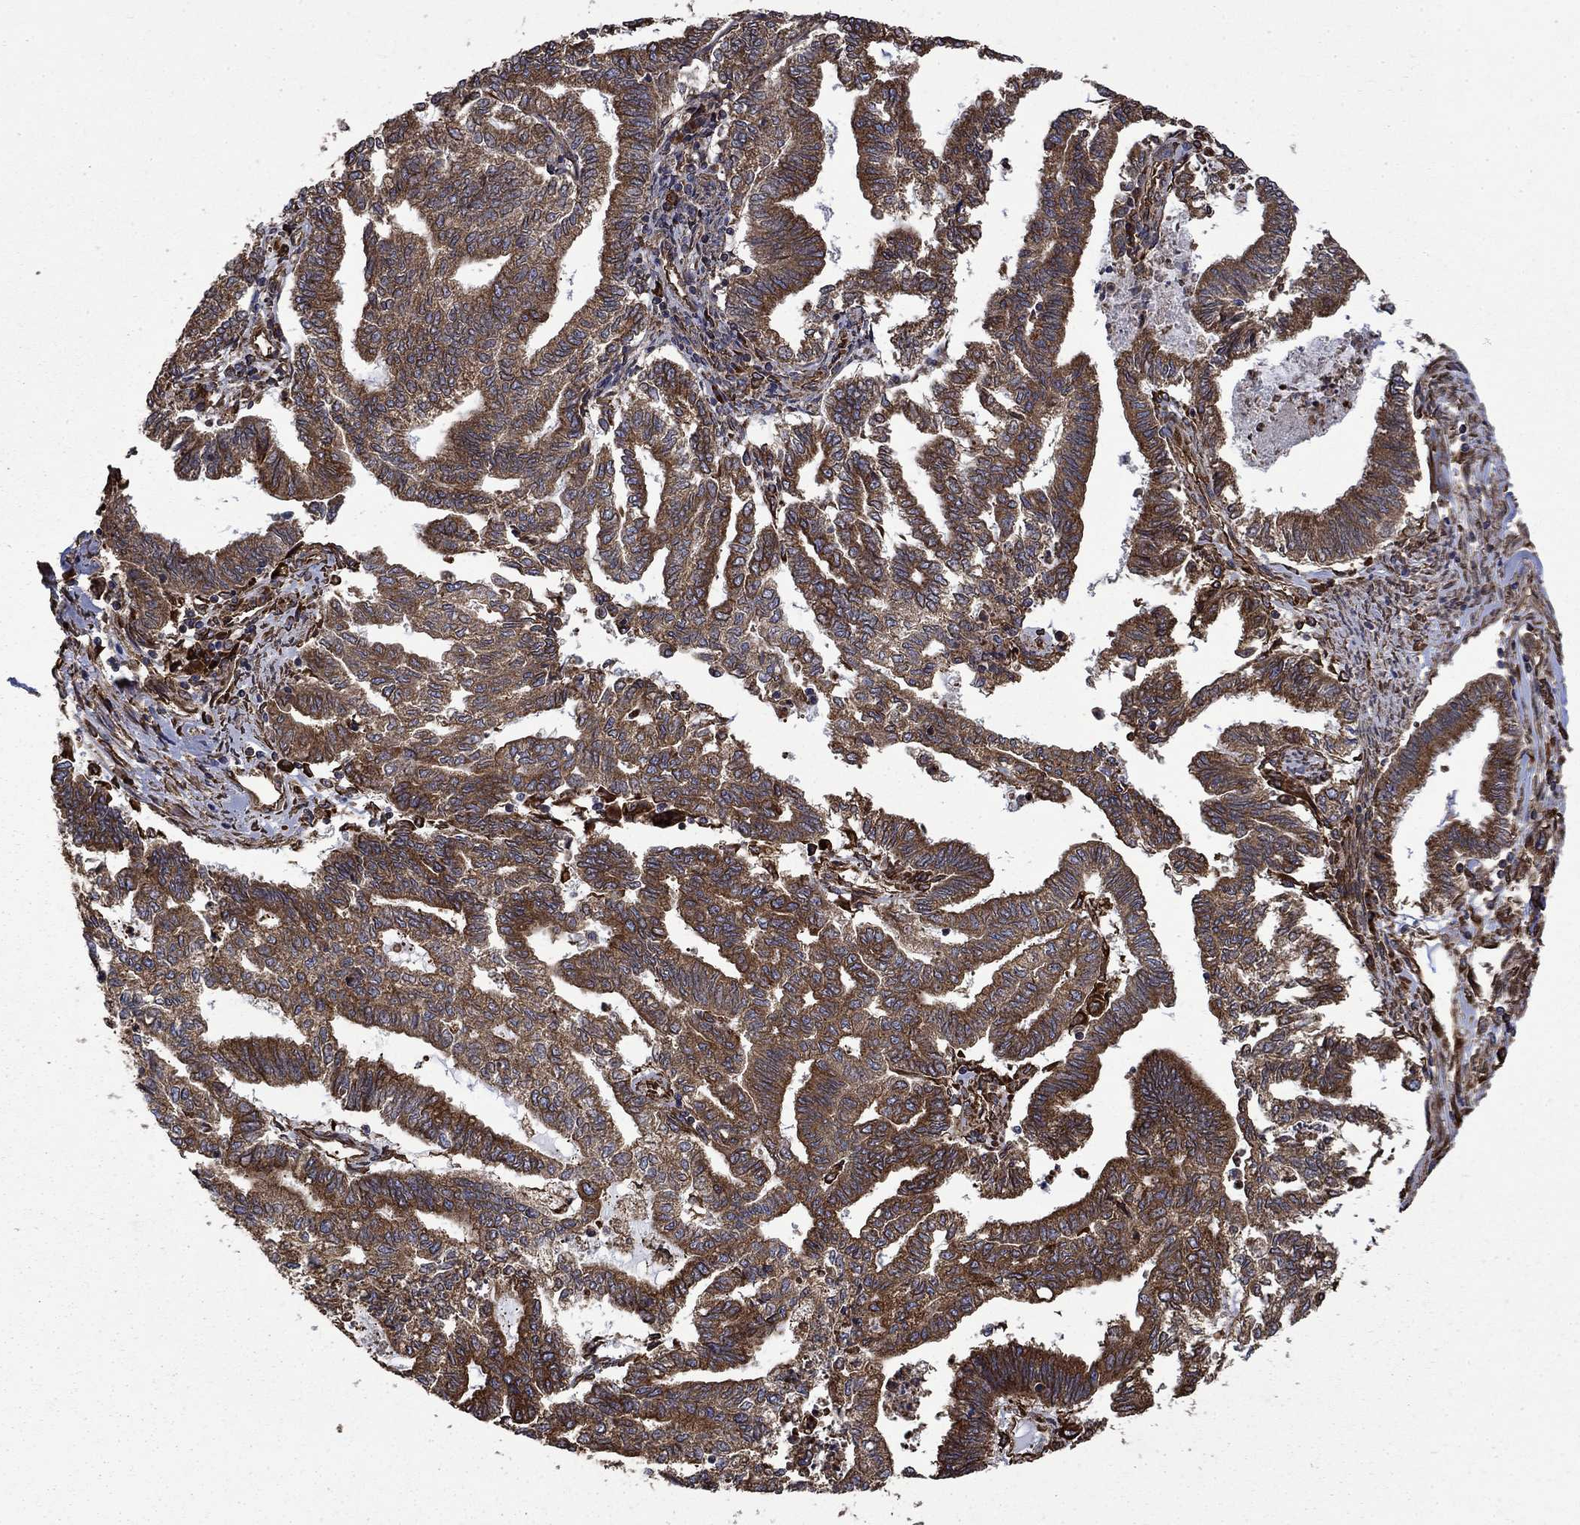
{"staining": {"intensity": "strong", "quantity": "25%-75%", "location": "cytoplasmic/membranous"}, "tissue": "endometrial cancer", "cell_type": "Tumor cells", "image_type": "cancer", "snomed": [{"axis": "morphology", "description": "Adenocarcinoma, NOS"}, {"axis": "topography", "description": "Endometrium"}], "caption": "Protein expression analysis of human adenocarcinoma (endometrial) reveals strong cytoplasmic/membranous expression in approximately 25%-75% of tumor cells.", "gene": "CUTC", "patient": {"sex": "female", "age": 79}}